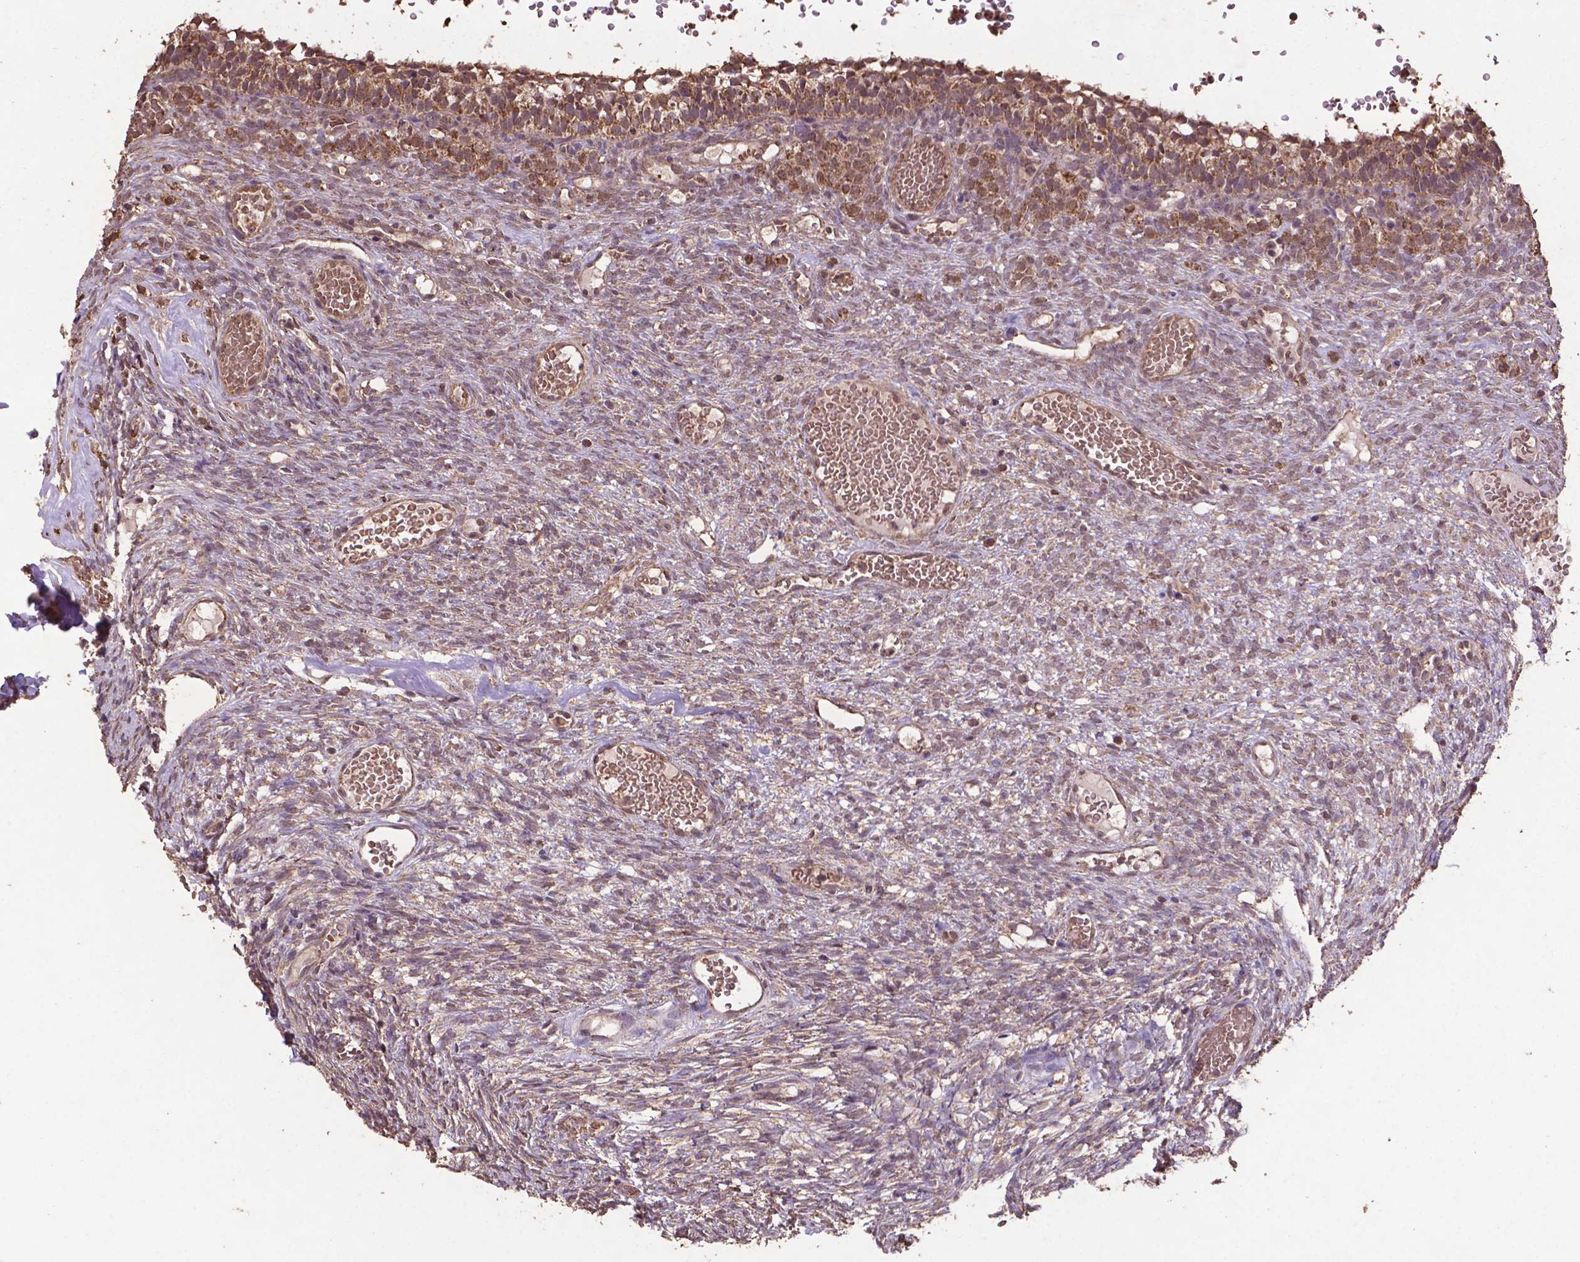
{"staining": {"intensity": "weak", "quantity": ">75%", "location": "cytoplasmic/membranous"}, "tissue": "ovary", "cell_type": "Ovarian stroma cells", "image_type": "normal", "snomed": [{"axis": "morphology", "description": "Normal tissue, NOS"}, {"axis": "topography", "description": "Ovary"}], "caption": "Approximately >75% of ovarian stroma cells in normal human ovary demonstrate weak cytoplasmic/membranous protein staining as visualized by brown immunohistochemical staining.", "gene": "DCAF1", "patient": {"sex": "female", "age": 34}}